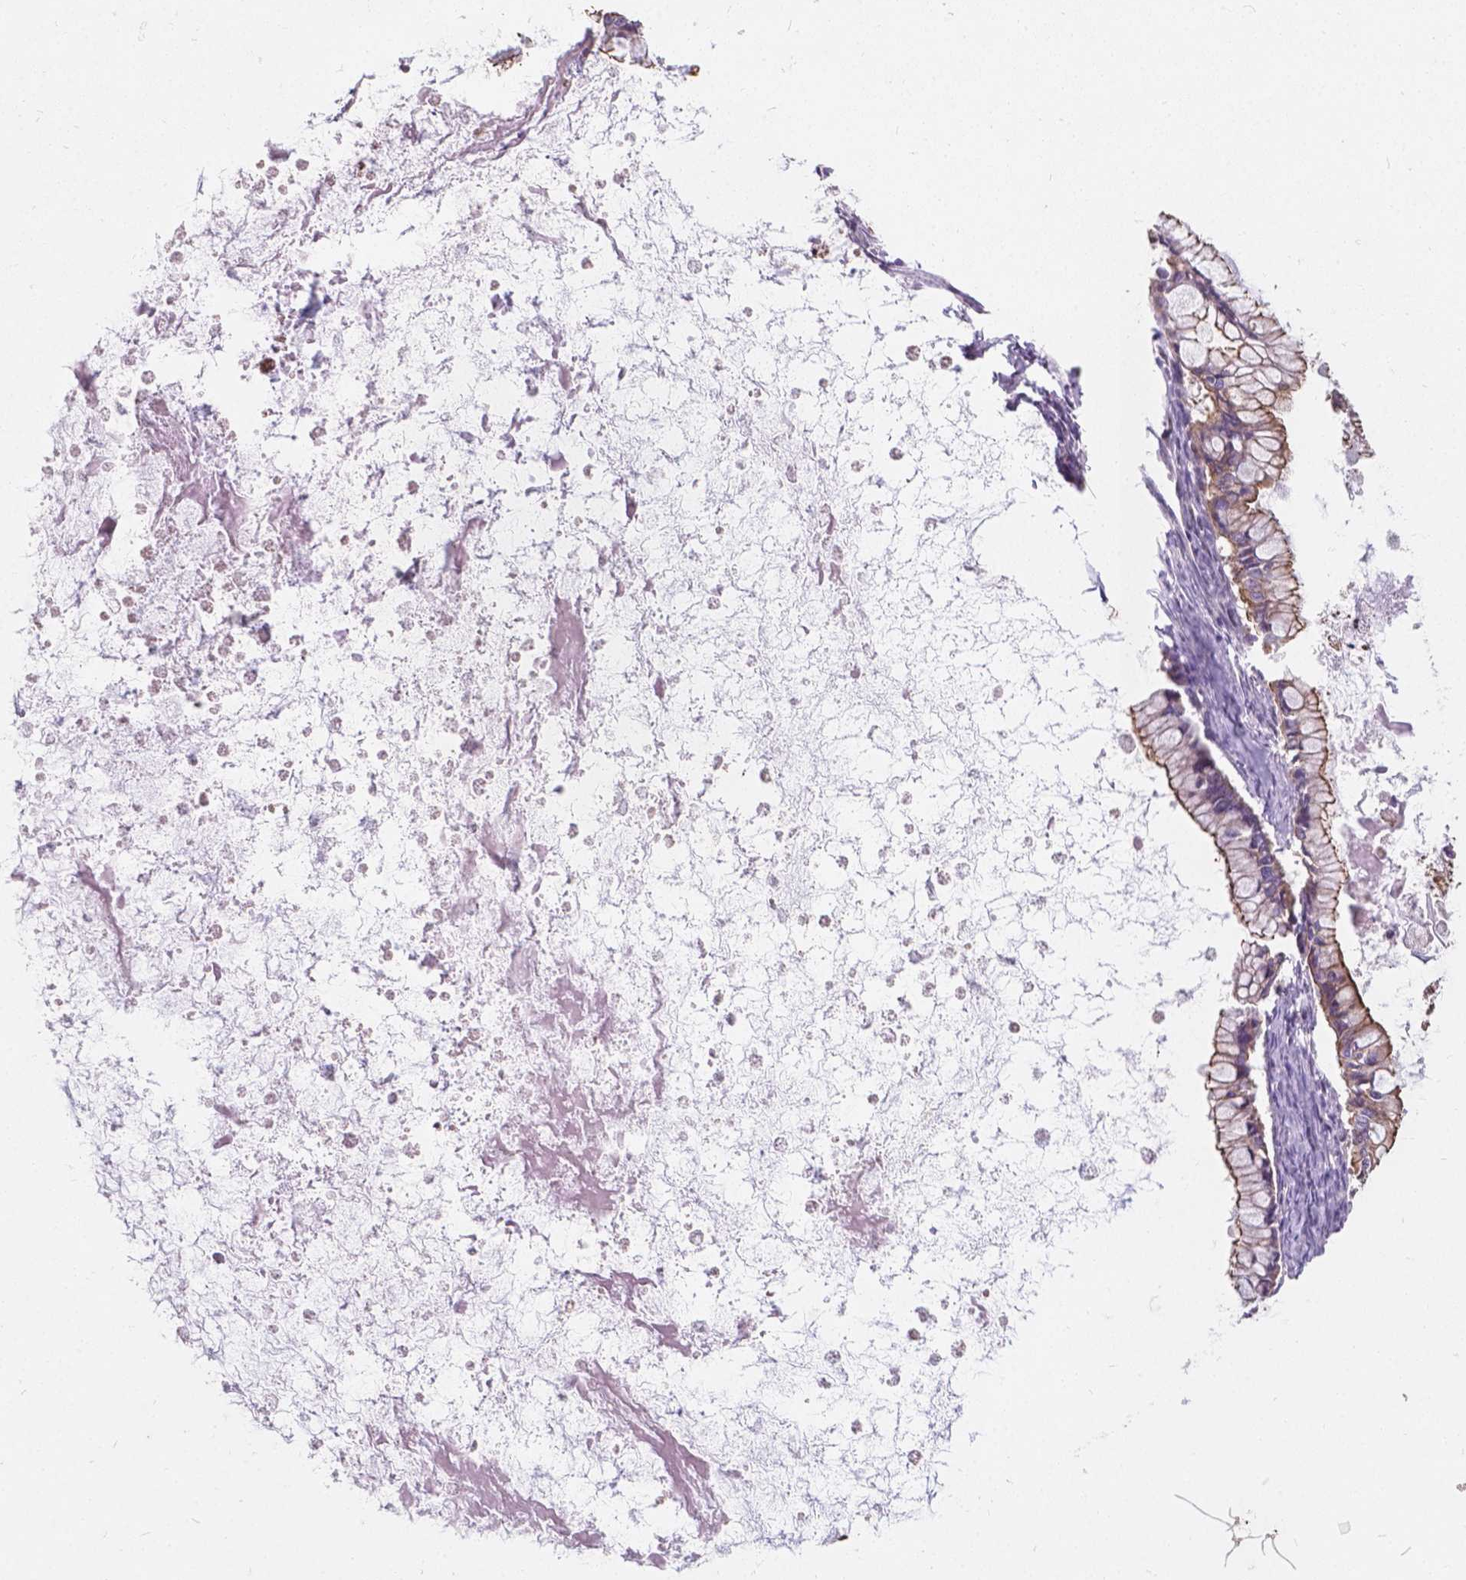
{"staining": {"intensity": "moderate", "quantity": ">75%", "location": "cytoplasmic/membranous"}, "tissue": "ovarian cancer", "cell_type": "Tumor cells", "image_type": "cancer", "snomed": [{"axis": "morphology", "description": "Cystadenocarcinoma, mucinous, NOS"}, {"axis": "topography", "description": "Ovary"}], "caption": "An image of human mucinous cystadenocarcinoma (ovarian) stained for a protein exhibits moderate cytoplasmic/membranous brown staining in tumor cells.", "gene": "MYH14", "patient": {"sex": "female", "age": 67}}